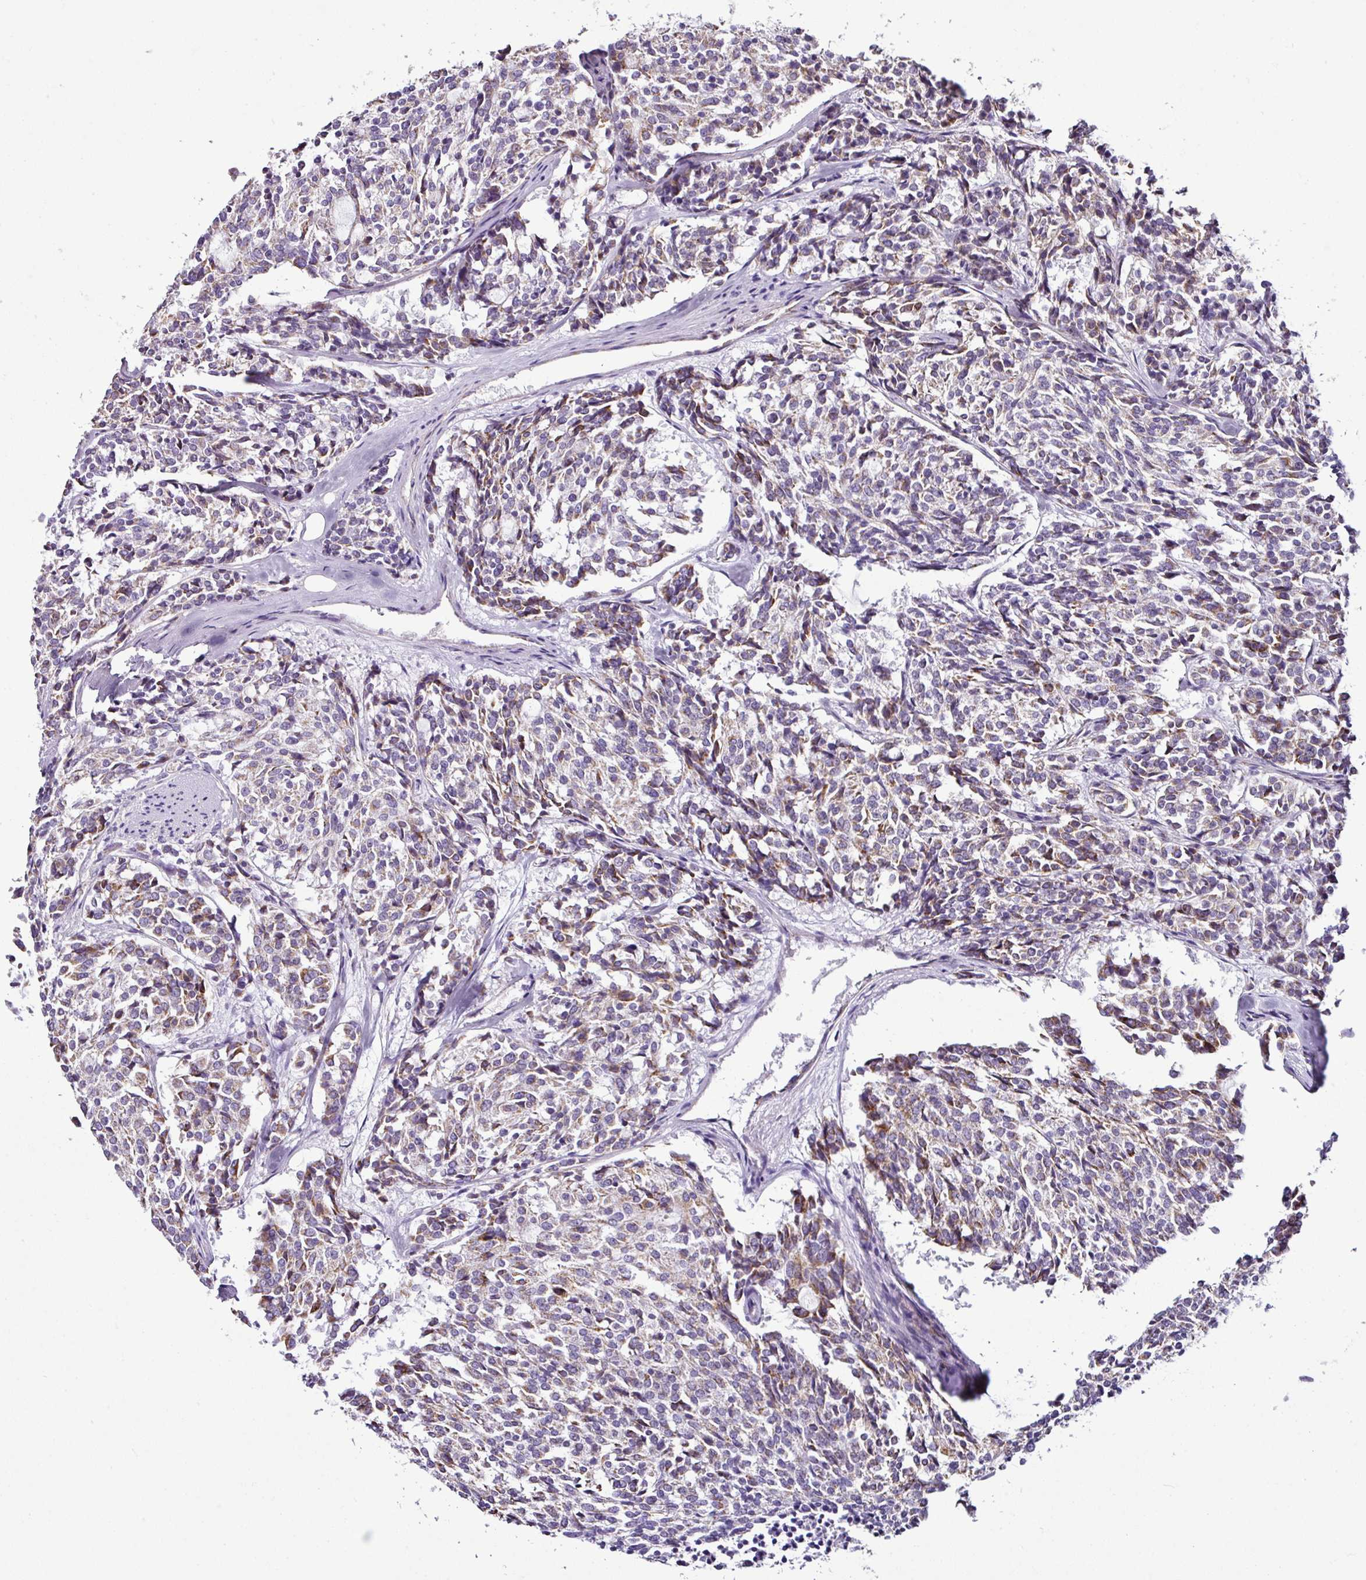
{"staining": {"intensity": "moderate", "quantity": "25%-75%", "location": "cytoplasmic/membranous"}, "tissue": "carcinoid", "cell_type": "Tumor cells", "image_type": "cancer", "snomed": [{"axis": "morphology", "description": "Carcinoid, malignant, NOS"}, {"axis": "topography", "description": "Pancreas"}], "caption": "A brown stain shows moderate cytoplasmic/membranous positivity of a protein in human carcinoid (malignant) tumor cells. The staining was performed using DAB (3,3'-diaminobenzidine) to visualize the protein expression in brown, while the nuclei were stained in blue with hematoxylin (Magnification: 20x).", "gene": "DPAGT1", "patient": {"sex": "female", "age": 54}}